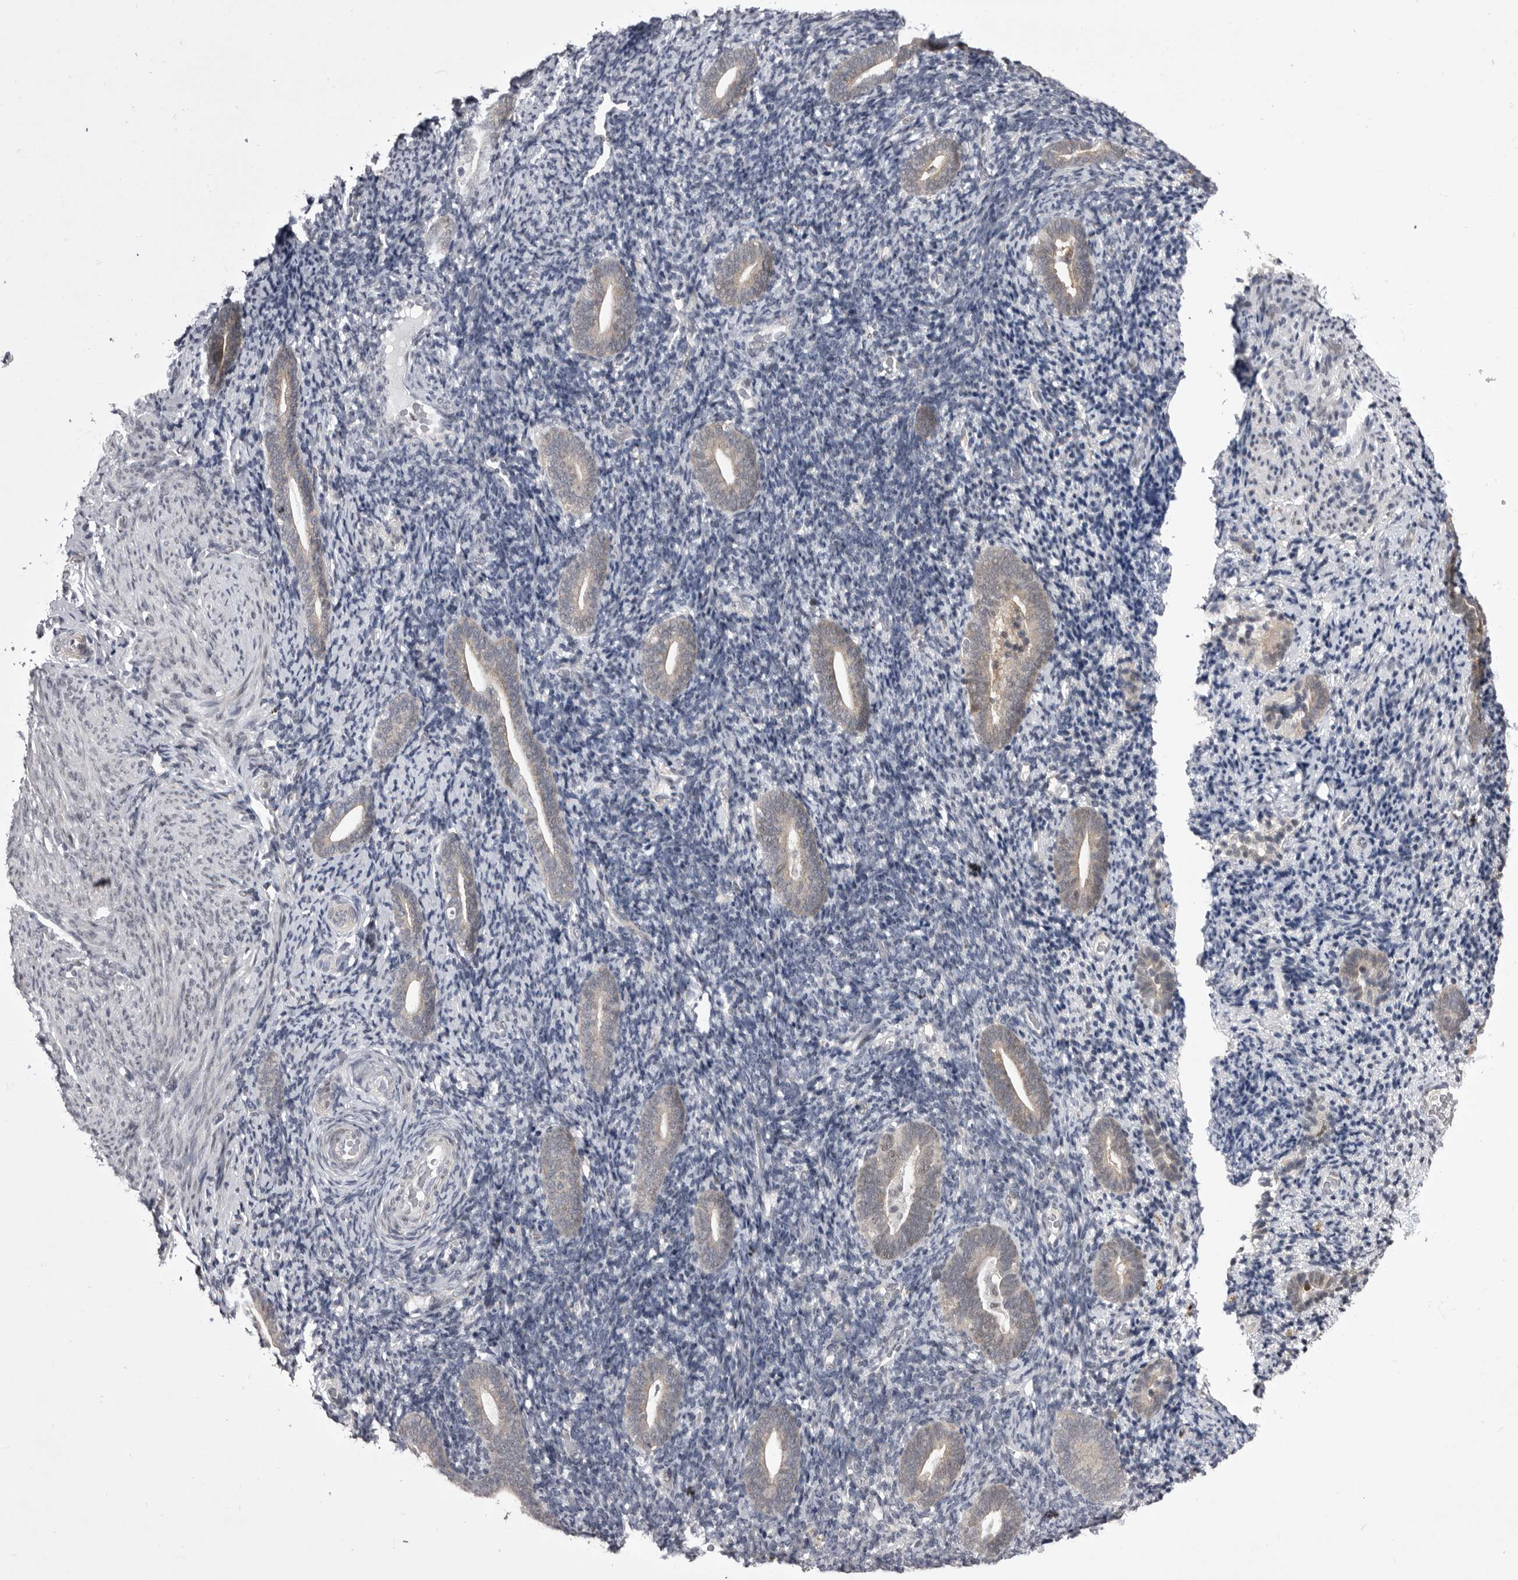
{"staining": {"intensity": "negative", "quantity": "none", "location": "none"}, "tissue": "endometrium", "cell_type": "Cells in endometrial stroma", "image_type": "normal", "snomed": [{"axis": "morphology", "description": "Normal tissue, NOS"}, {"axis": "topography", "description": "Endometrium"}], "caption": "There is no significant positivity in cells in endometrial stroma of endometrium. The staining was performed using DAB (3,3'-diaminobenzidine) to visualize the protein expression in brown, while the nuclei were stained in blue with hematoxylin (Magnification: 20x).", "gene": "PRPF3", "patient": {"sex": "female", "age": 51}}